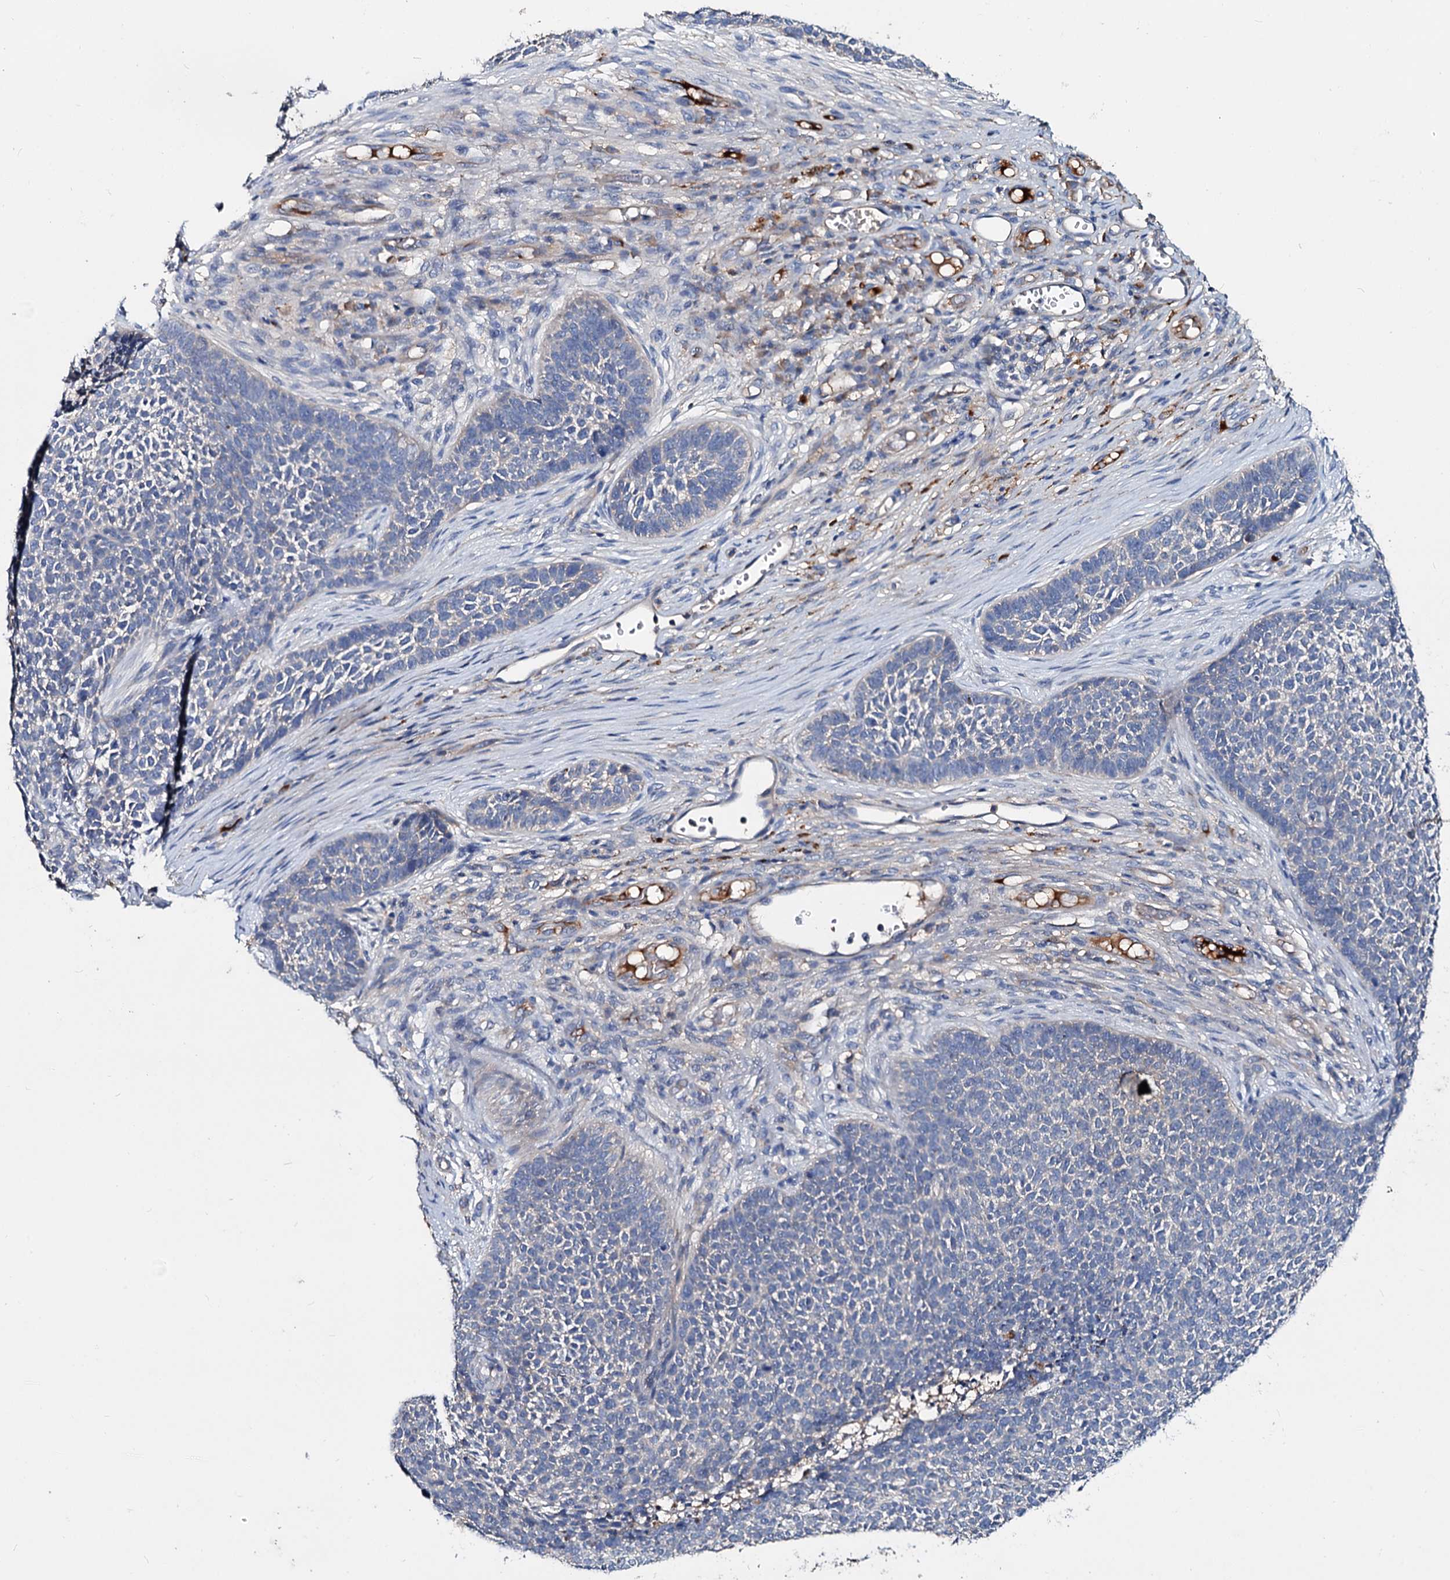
{"staining": {"intensity": "negative", "quantity": "none", "location": "none"}, "tissue": "skin cancer", "cell_type": "Tumor cells", "image_type": "cancer", "snomed": [{"axis": "morphology", "description": "Basal cell carcinoma"}, {"axis": "topography", "description": "Skin"}], "caption": "Micrograph shows no significant protein staining in tumor cells of skin cancer (basal cell carcinoma). (DAB immunohistochemistry visualized using brightfield microscopy, high magnification).", "gene": "ACY3", "patient": {"sex": "female", "age": 84}}